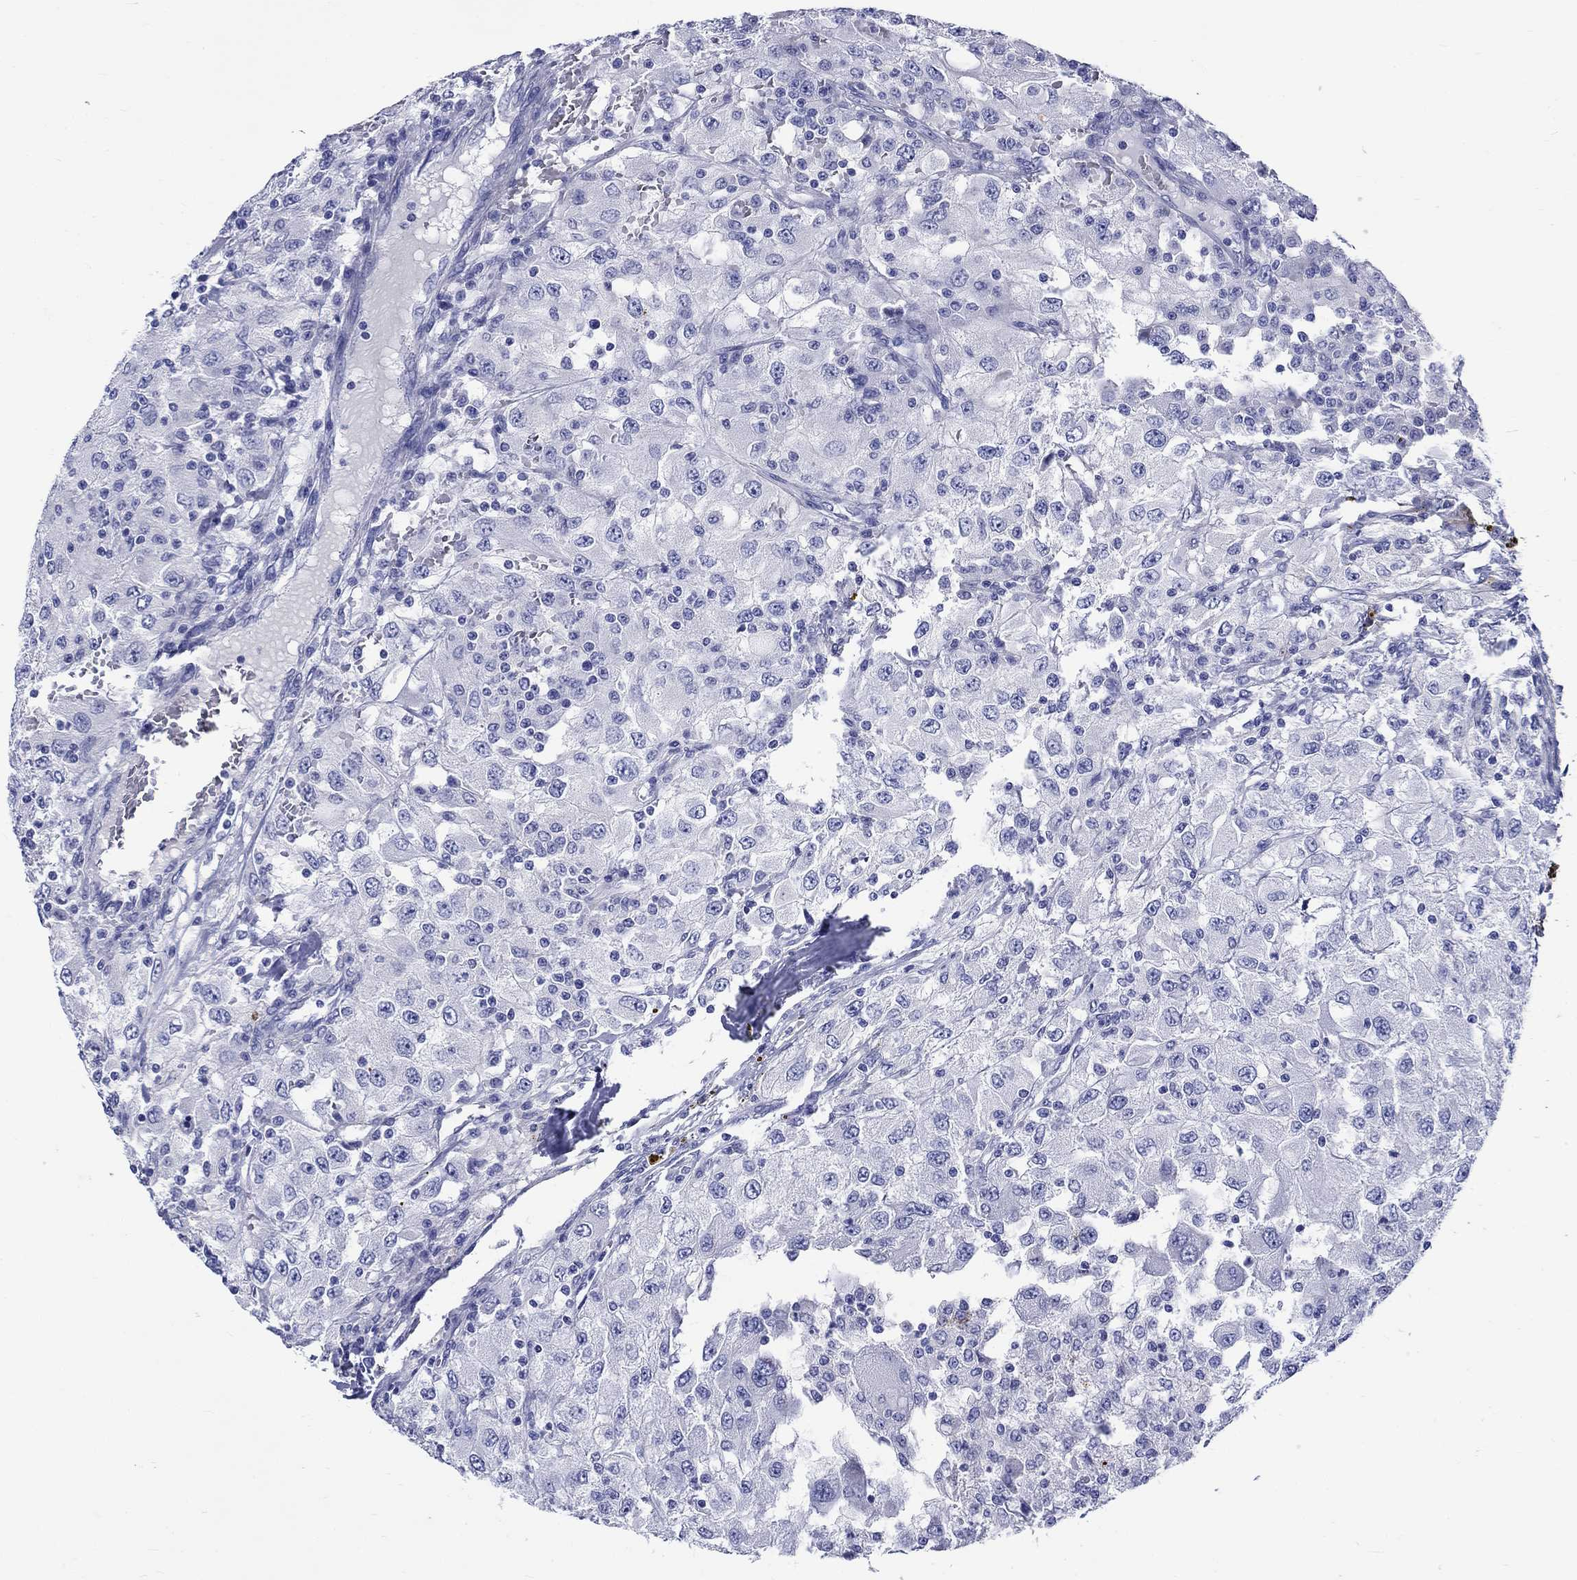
{"staining": {"intensity": "negative", "quantity": "none", "location": "none"}, "tissue": "renal cancer", "cell_type": "Tumor cells", "image_type": "cancer", "snomed": [{"axis": "morphology", "description": "Adenocarcinoma, NOS"}, {"axis": "topography", "description": "Kidney"}], "caption": "Immunohistochemistry micrograph of neoplastic tissue: human renal adenocarcinoma stained with DAB reveals no significant protein staining in tumor cells.", "gene": "SH2D7", "patient": {"sex": "female", "age": 67}}